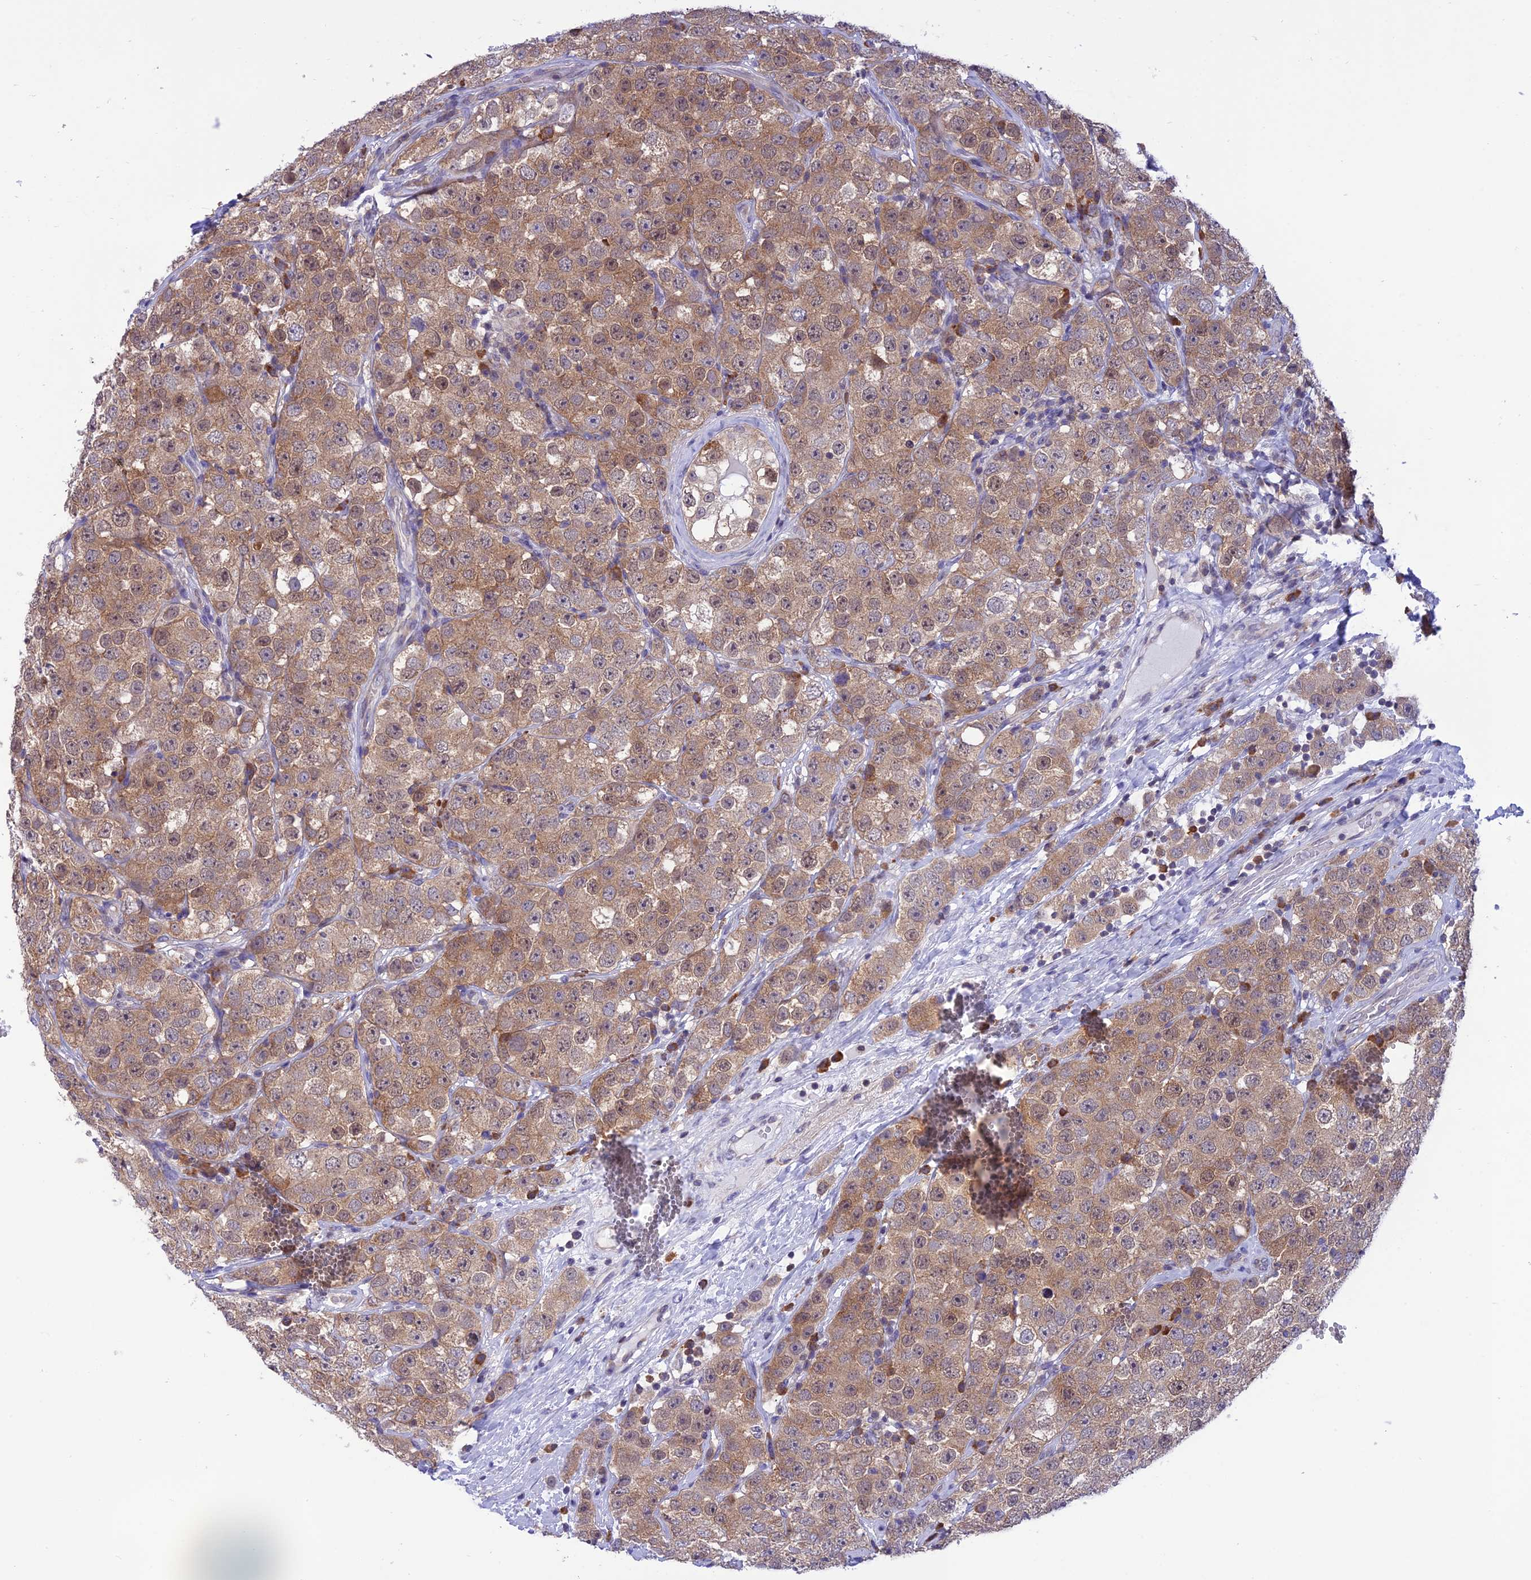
{"staining": {"intensity": "moderate", "quantity": "25%-75%", "location": "cytoplasmic/membranous"}, "tissue": "testis cancer", "cell_type": "Tumor cells", "image_type": "cancer", "snomed": [{"axis": "morphology", "description": "Seminoma, NOS"}, {"axis": "topography", "description": "Testis"}], "caption": "Testis cancer stained with DAB (3,3'-diaminobenzidine) IHC reveals medium levels of moderate cytoplasmic/membranous positivity in about 25%-75% of tumor cells.", "gene": "RNF126", "patient": {"sex": "male", "age": 28}}